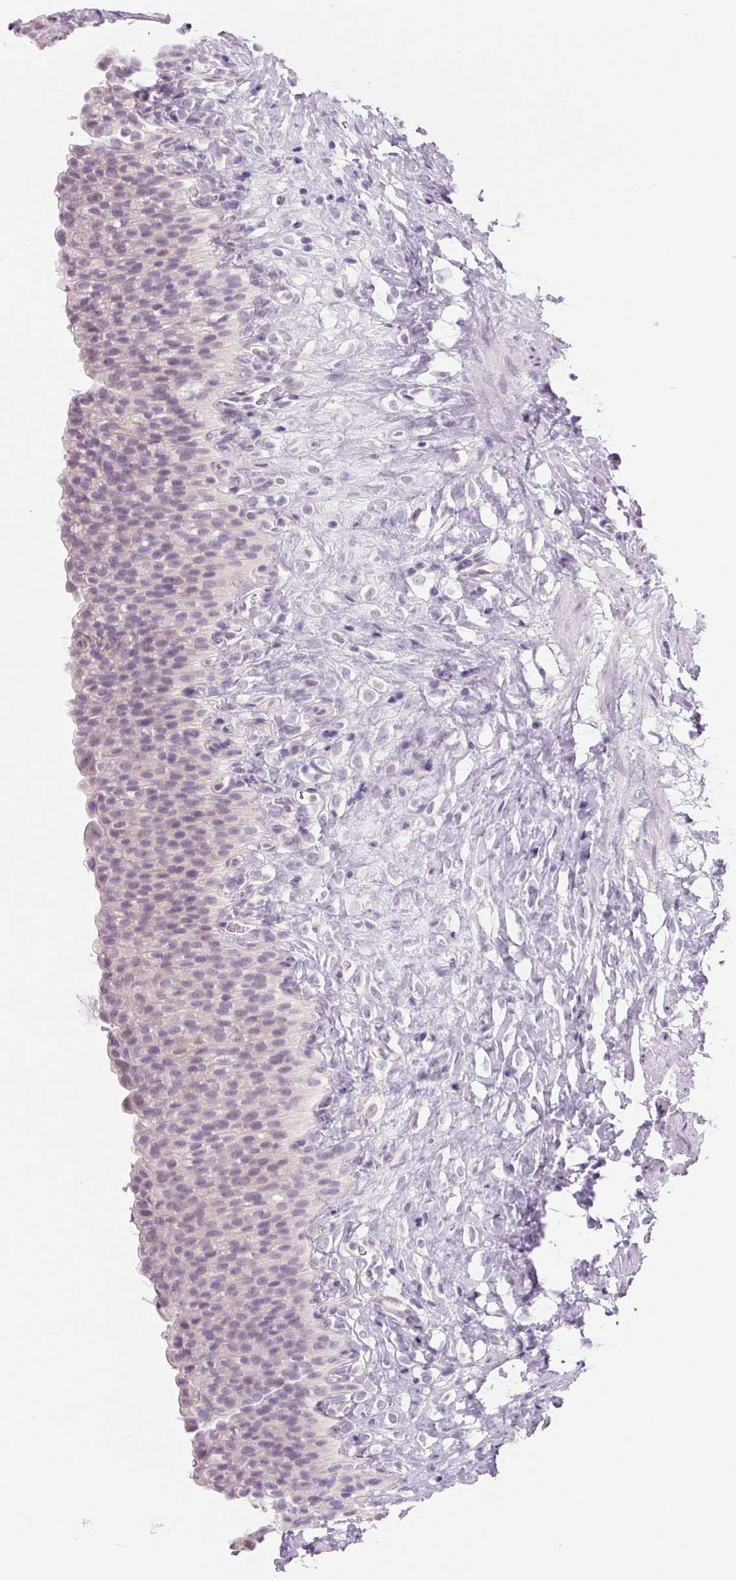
{"staining": {"intensity": "negative", "quantity": "none", "location": "none"}, "tissue": "urinary bladder", "cell_type": "Urothelial cells", "image_type": "normal", "snomed": [{"axis": "morphology", "description": "Normal tissue, NOS"}, {"axis": "topography", "description": "Urinary bladder"}, {"axis": "topography", "description": "Prostate"}], "caption": "DAB immunohistochemical staining of normal urinary bladder exhibits no significant positivity in urothelial cells. (DAB IHC with hematoxylin counter stain).", "gene": "CCDC168", "patient": {"sex": "male", "age": 76}}